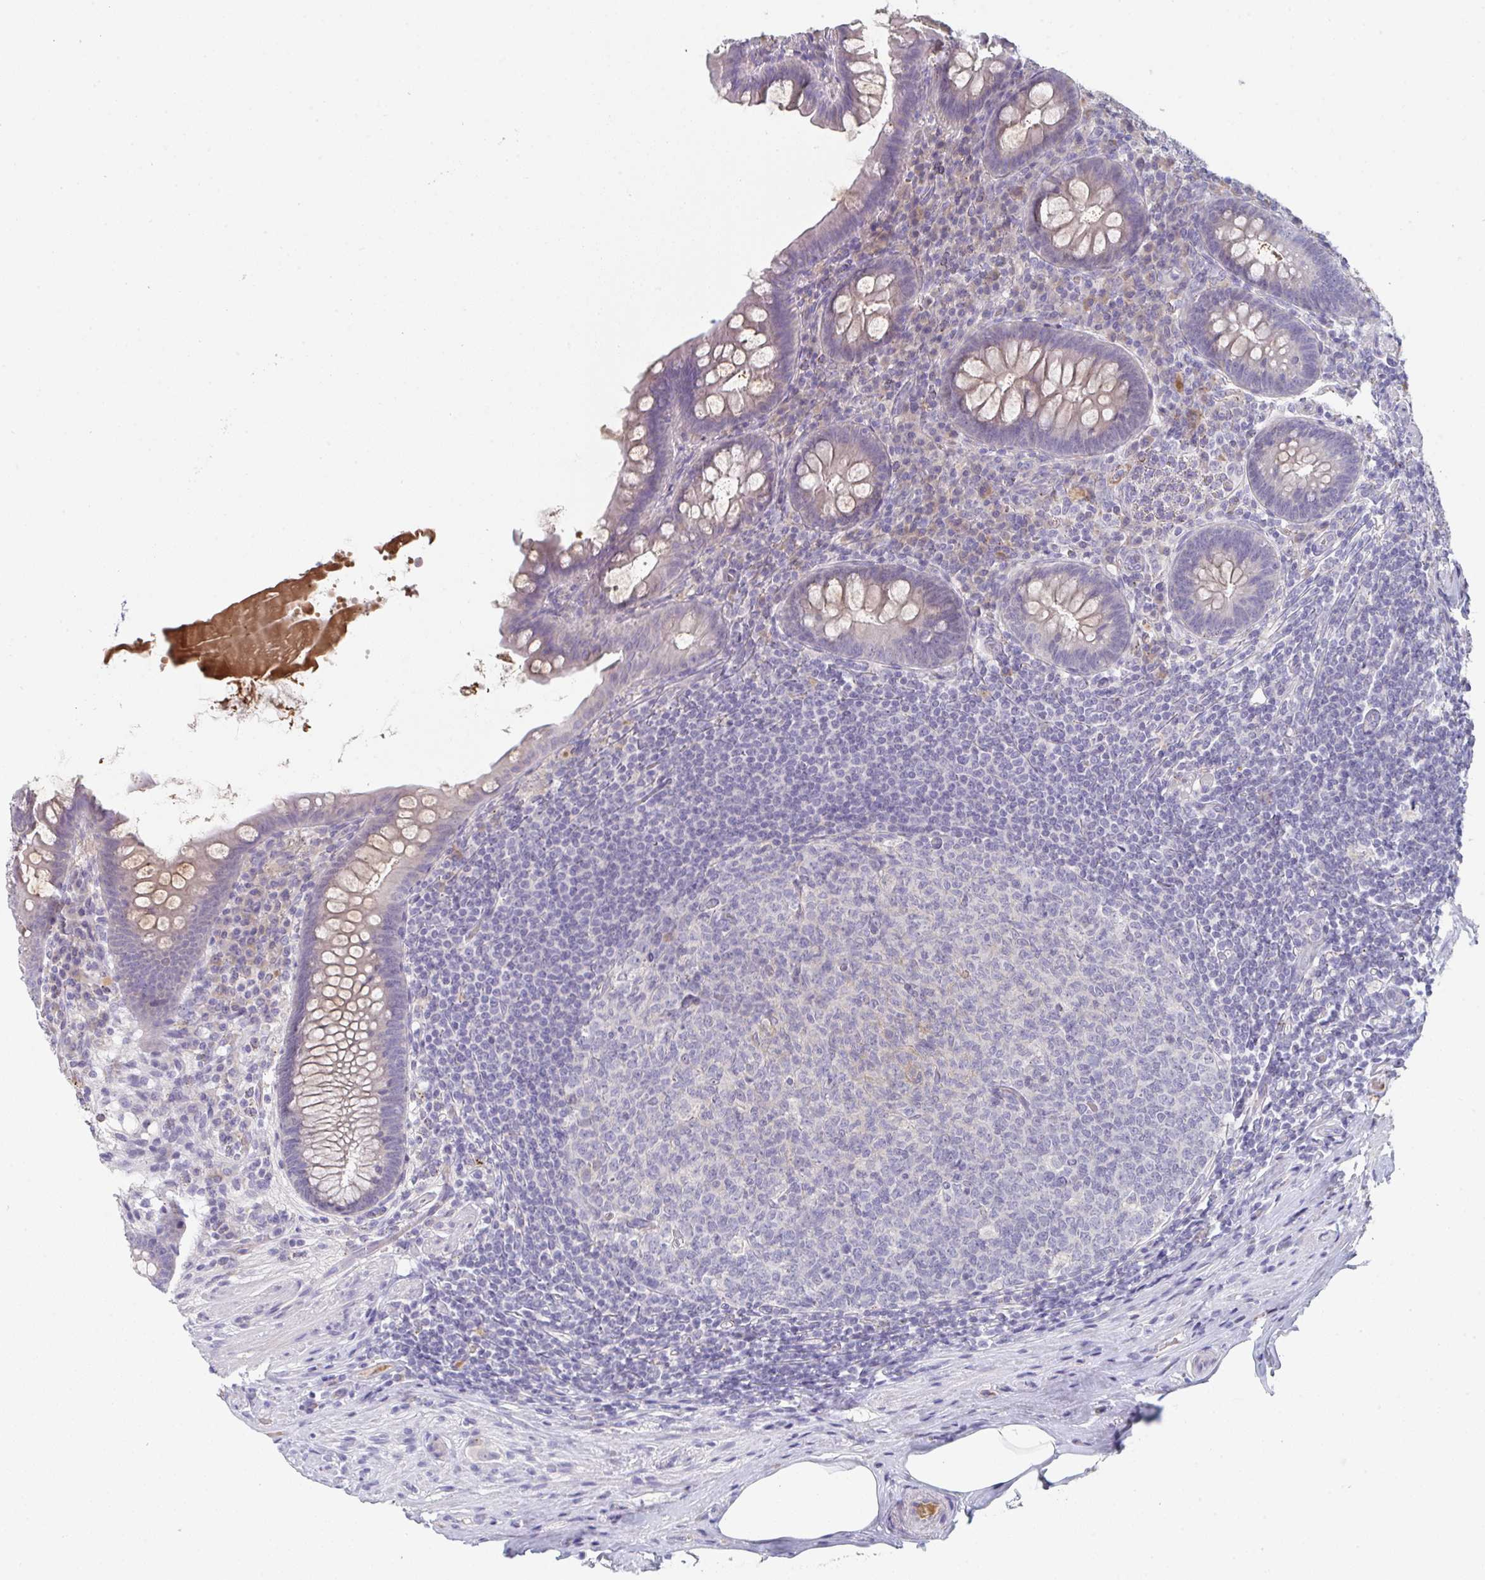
{"staining": {"intensity": "weak", "quantity": "<25%", "location": "cytoplasmic/membranous"}, "tissue": "appendix", "cell_type": "Glandular cells", "image_type": "normal", "snomed": [{"axis": "morphology", "description": "Normal tissue, NOS"}, {"axis": "topography", "description": "Appendix"}], "caption": "Human appendix stained for a protein using immunohistochemistry (IHC) displays no positivity in glandular cells.", "gene": "HGFAC", "patient": {"sex": "male", "age": 71}}